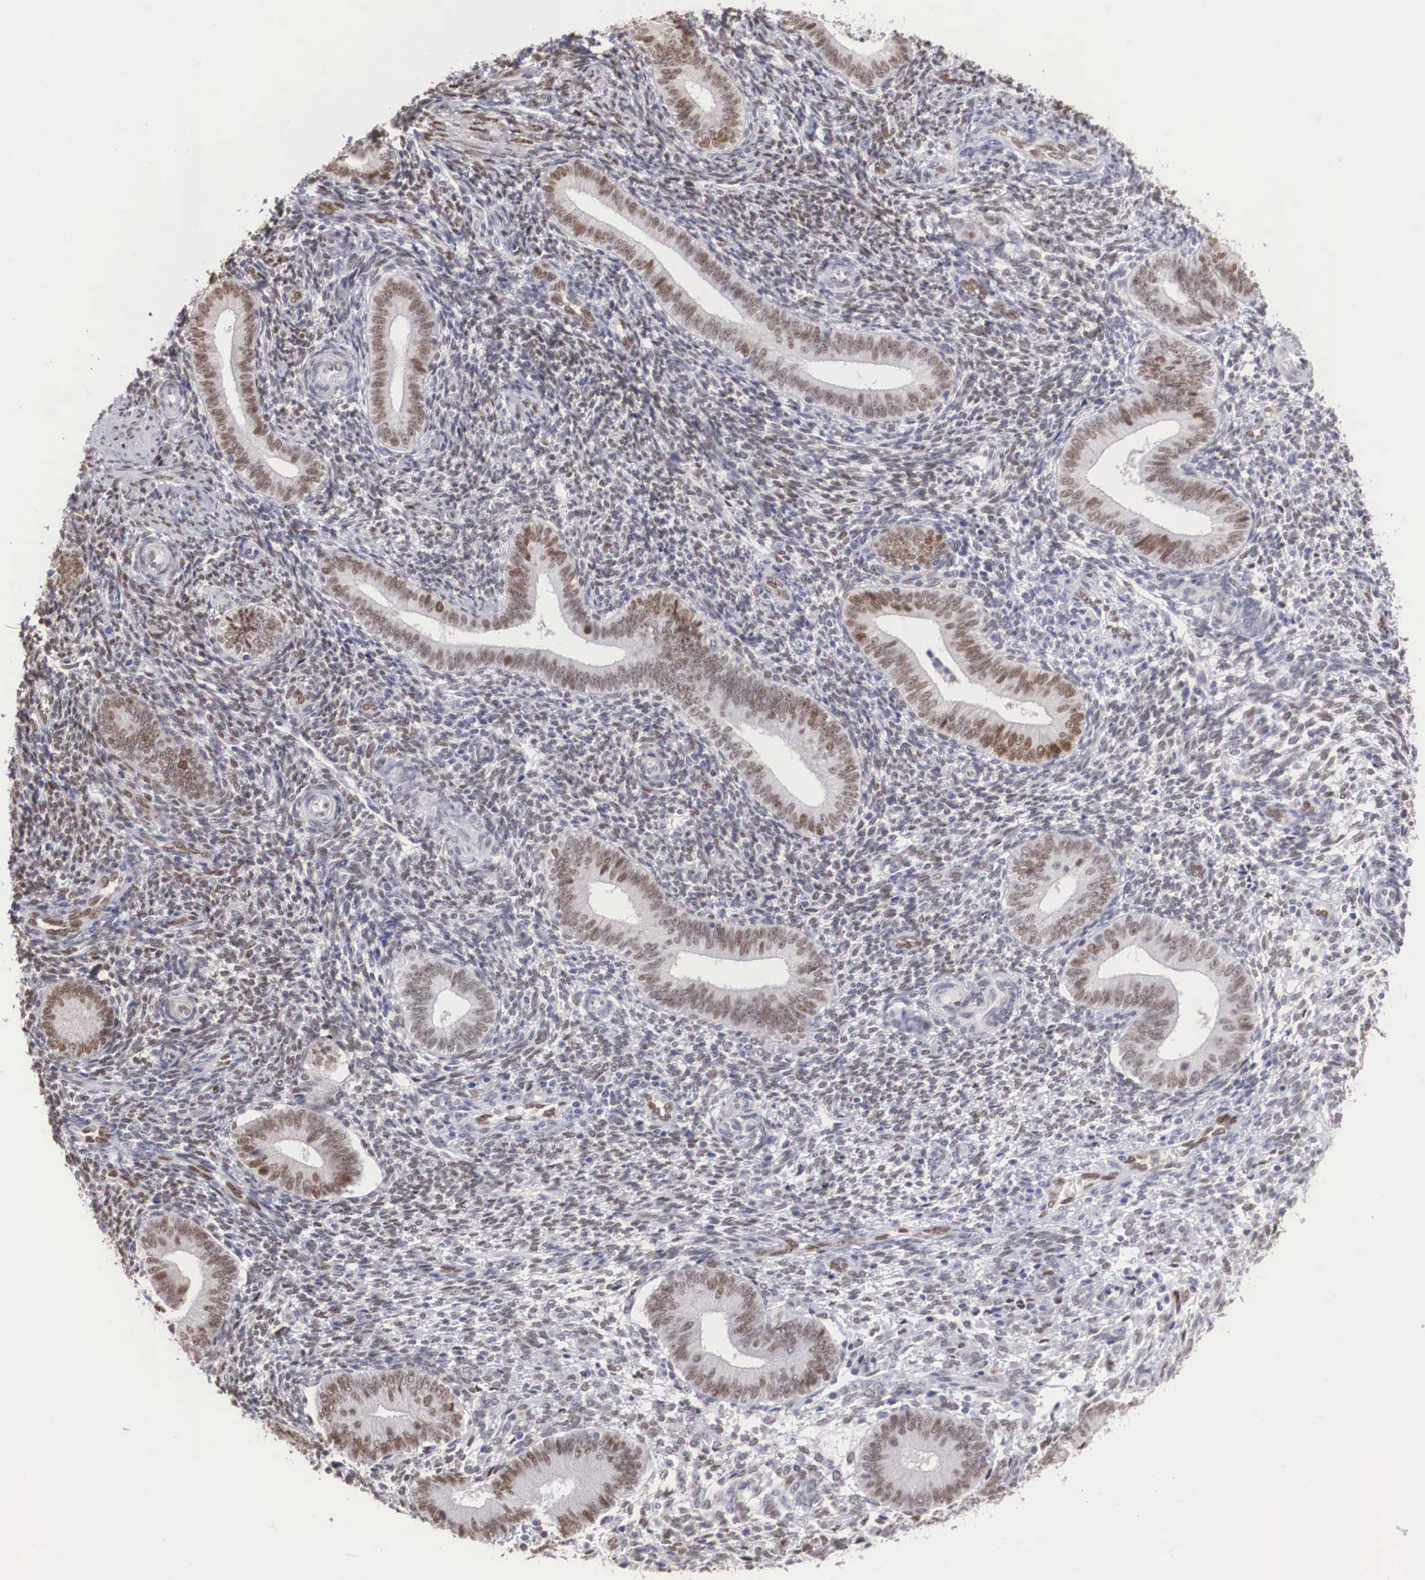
{"staining": {"intensity": "weak", "quantity": "<25%", "location": "nuclear"}, "tissue": "endometrium", "cell_type": "Cells in endometrial stroma", "image_type": "normal", "snomed": [{"axis": "morphology", "description": "Normal tissue, NOS"}, {"axis": "topography", "description": "Endometrium"}], "caption": "This micrograph is of benign endometrium stained with immunohistochemistry (IHC) to label a protein in brown with the nuclei are counter-stained blue. There is no expression in cells in endometrial stroma. (DAB immunohistochemistry with hematoxylin counter stain).", "gene": "HMGN5", "patient": {"sex": "female", "age": 35}}